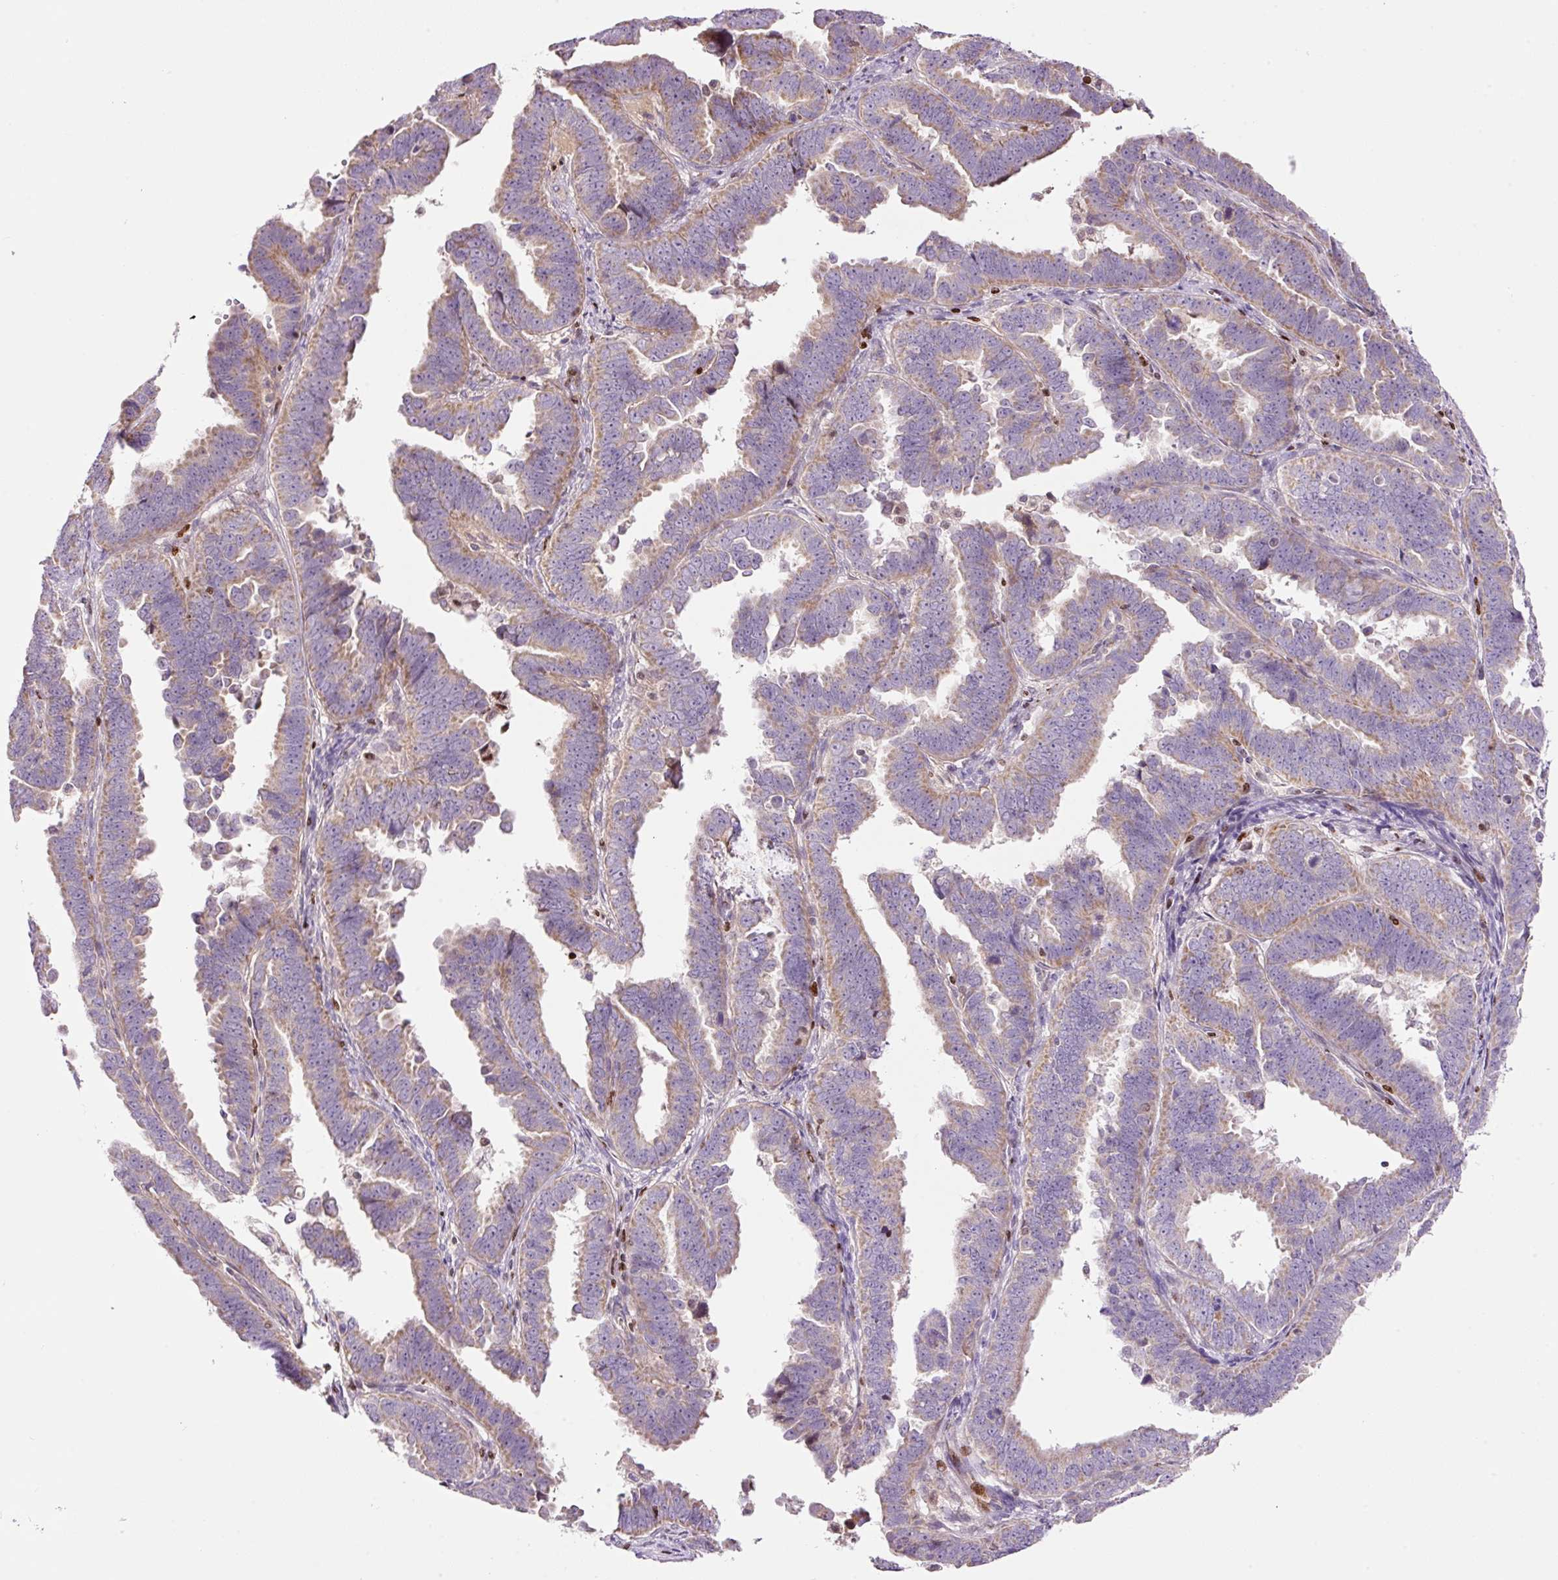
{"staining": {"intensity": "weak", "quantity": ">75%", "location": "cytoplasmic/membranous"}, "tissue": "endometrial cancer", "cell_type": "Tumor cells", "image_type": "cancer", "snomed": [{"axis": "morphology", "description": "Adenocarcinoma, NOS"}, {"axis": "topography", "description": "Endometrium"}], "caption": "Endometrial cancer was stained to show a protein in brown. There is low levels of weak cytoplasmic/membranous positivity in about >75% of tumor cells.", "gene": "TMEM8B", "patient": {"sex": "female", "age": 75}}